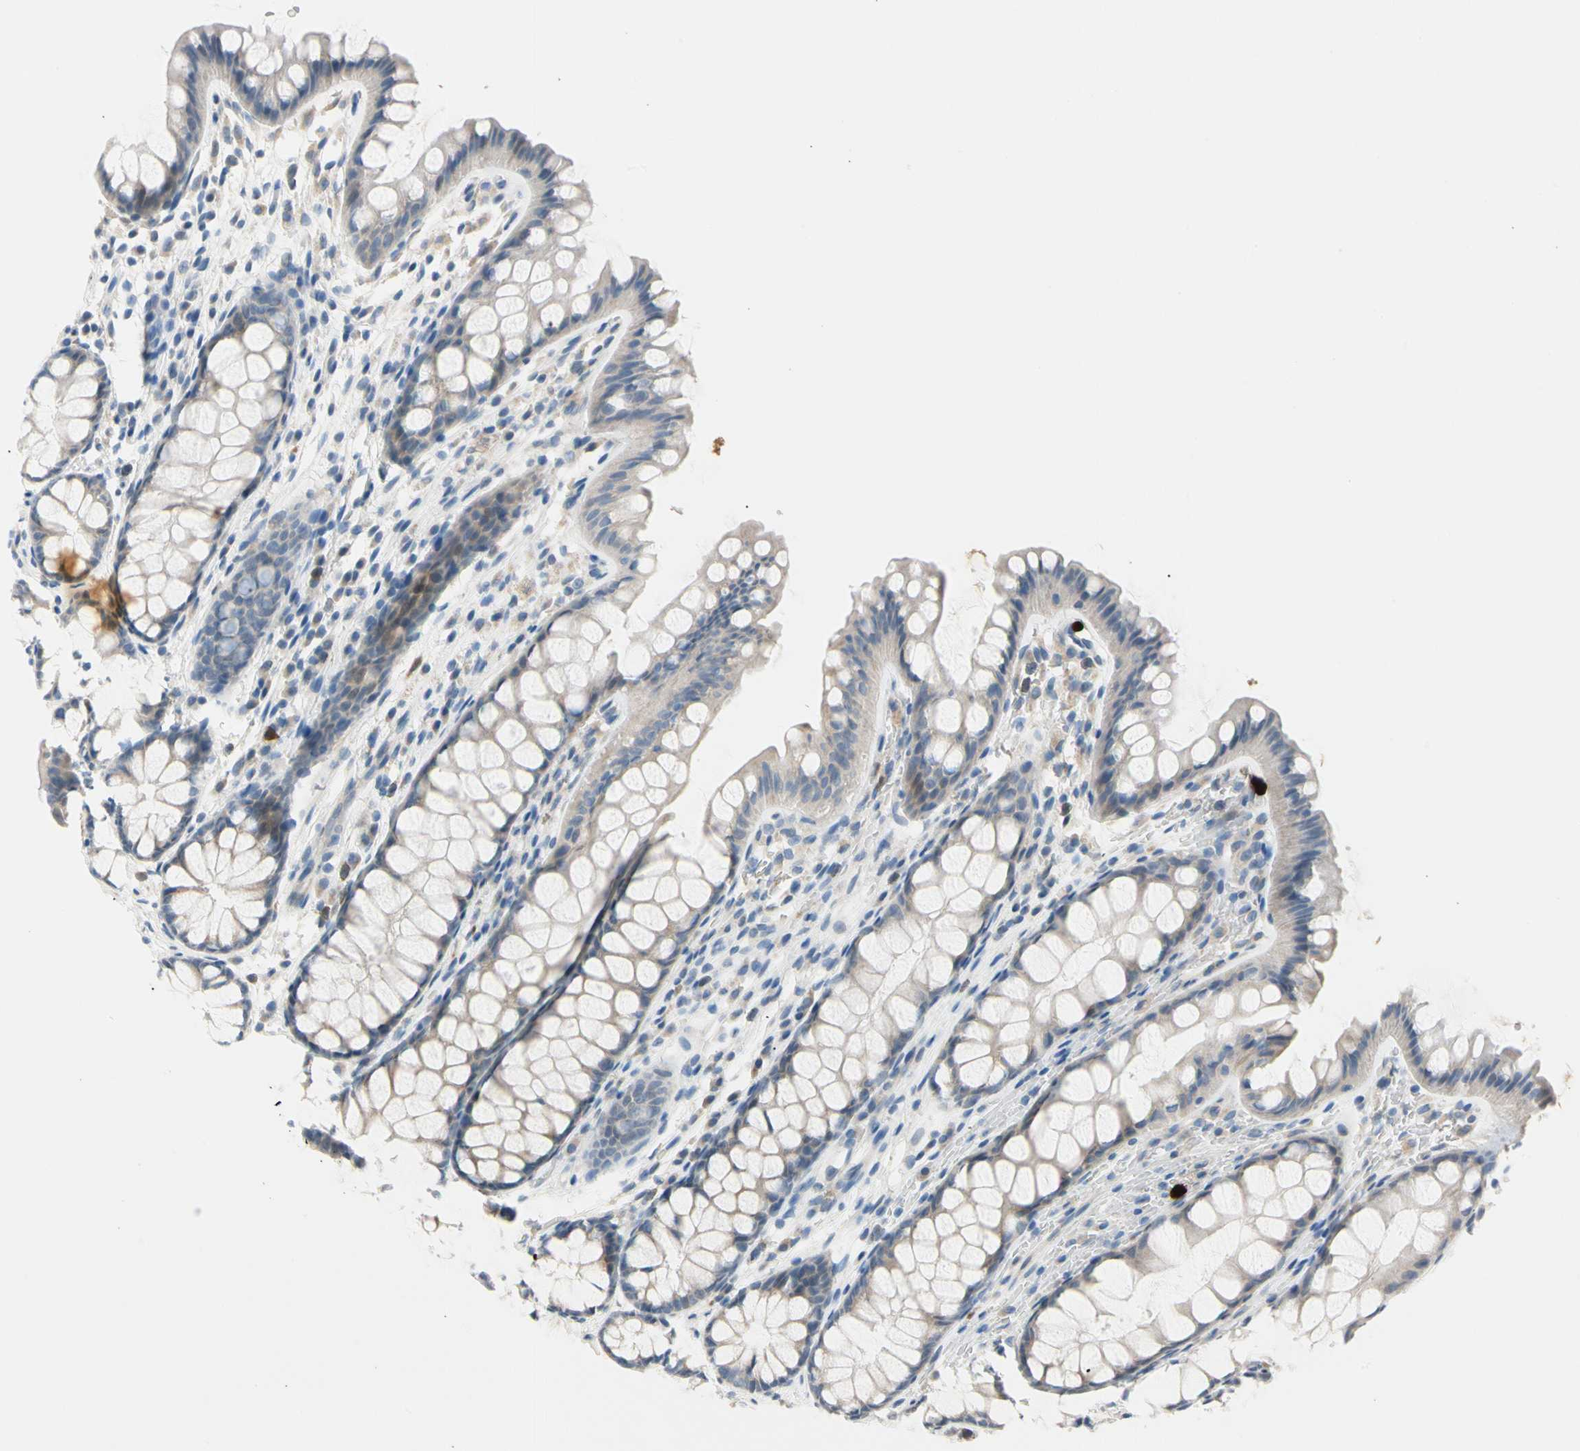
{"staining": {"intensity": "negative", "quantity": "none", "location": "none"}, "tissue": "colon", "cell_type": "Endothelial cells", "image_type": "normal", "snomed": [{"axis": "morphology", "description": "Normal tissue, NOS"}, {"axis": "topography", "description": "Colon"}], "caption": "Protein analysis of normal colon exhibits no significant staining in endothelial cells.", "gene": "TRAF5", "patient": {"sex": "female", "age": 55}}